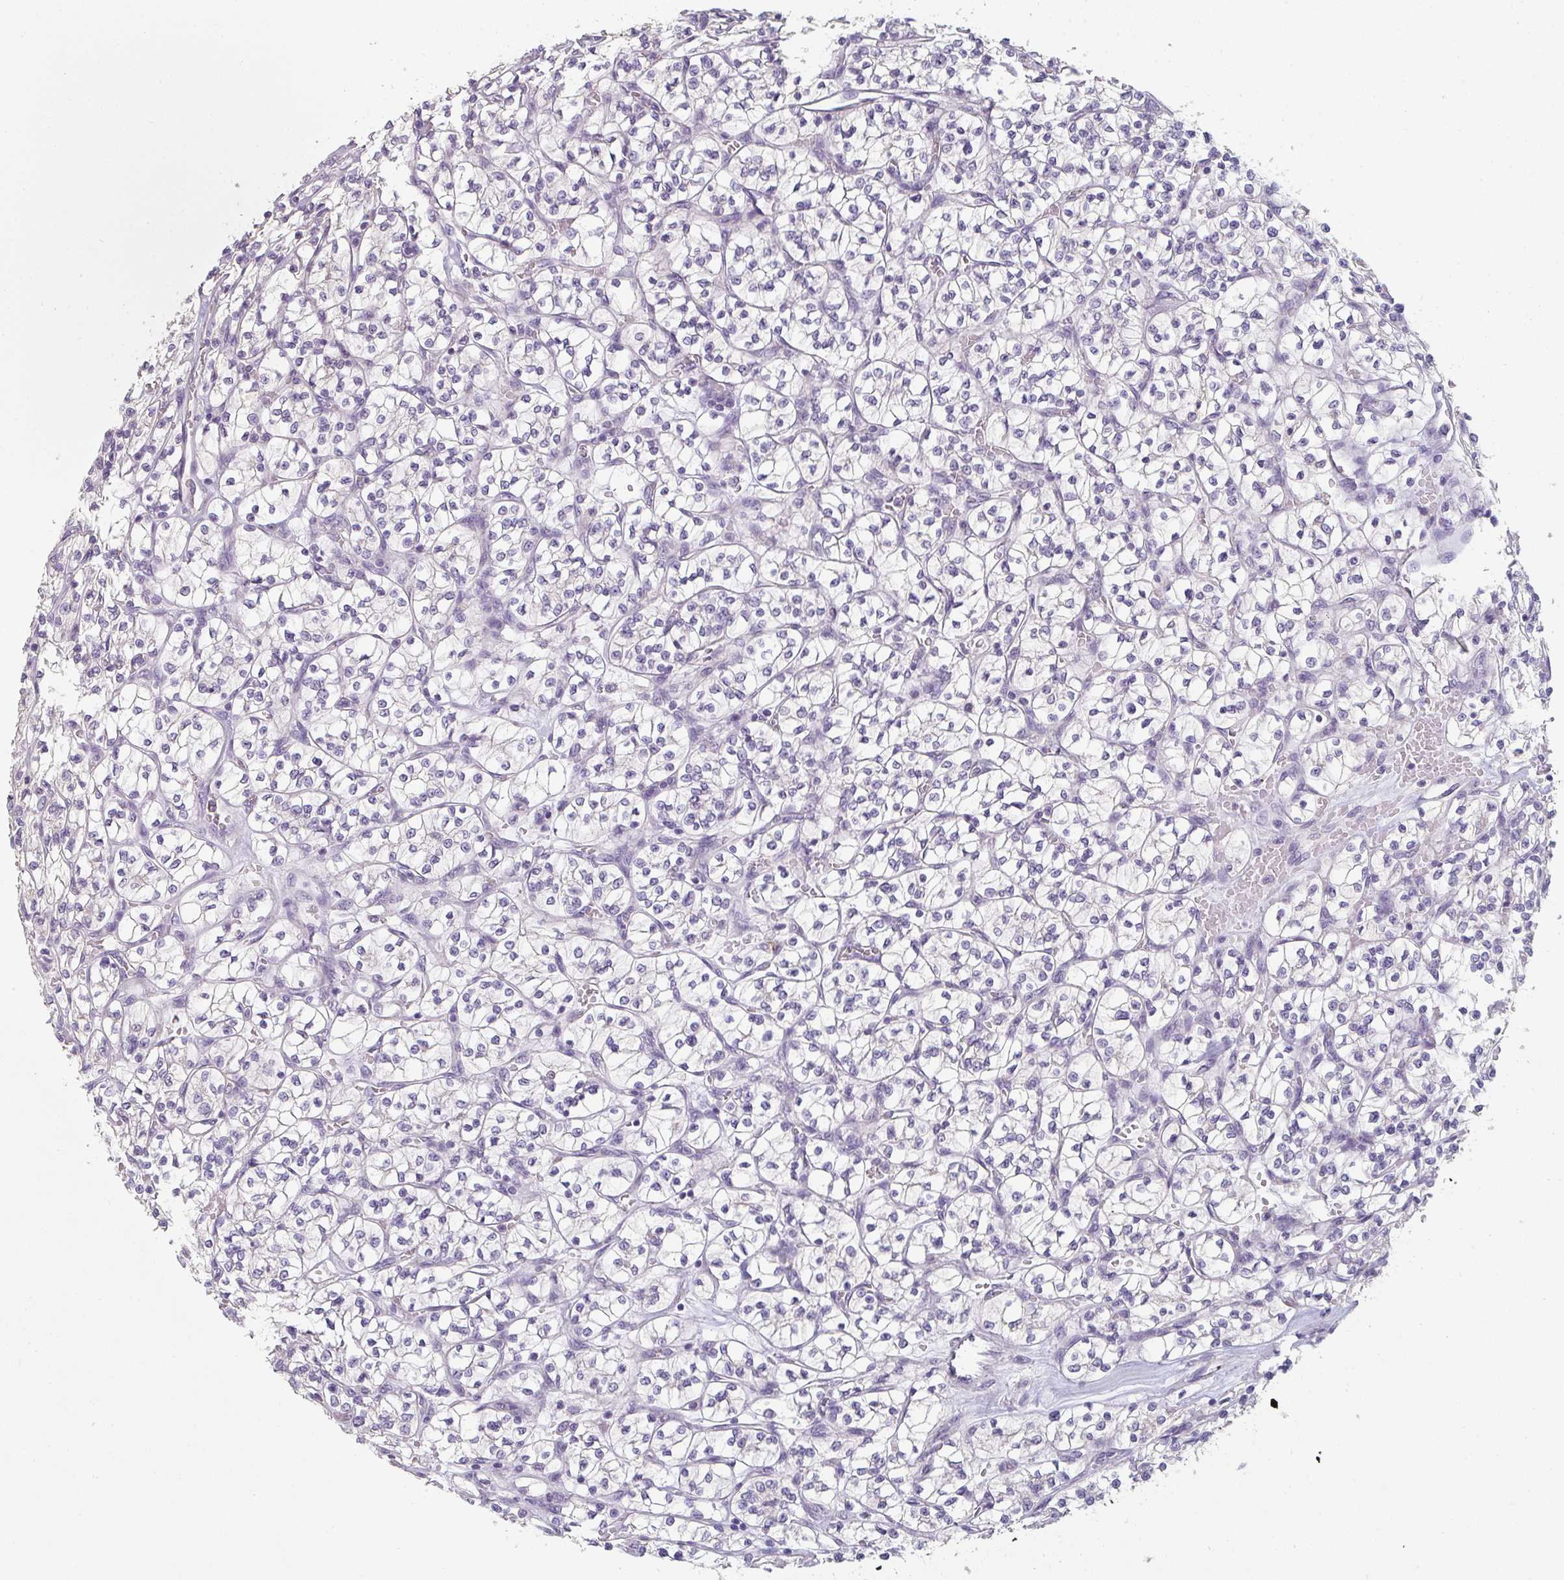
{"staining": {"intensity": "negative", "quantity": "none", "location": "none"}, "tissue": "renal cancer", "cell_type": "Tumor cells", "image_type": "cancer", "snomed": [{"axis": "morphology", "description": "Adenocarcinoma, NOS"}, {"axis": "topography", "description": "Kidney"}], "caption": "Micrograph shows no protein expression in tumor cells of renal adenocarcinoma tissue.", "gene": "C1QTNF8", "patient": {"sex": "female", "age": 64}}